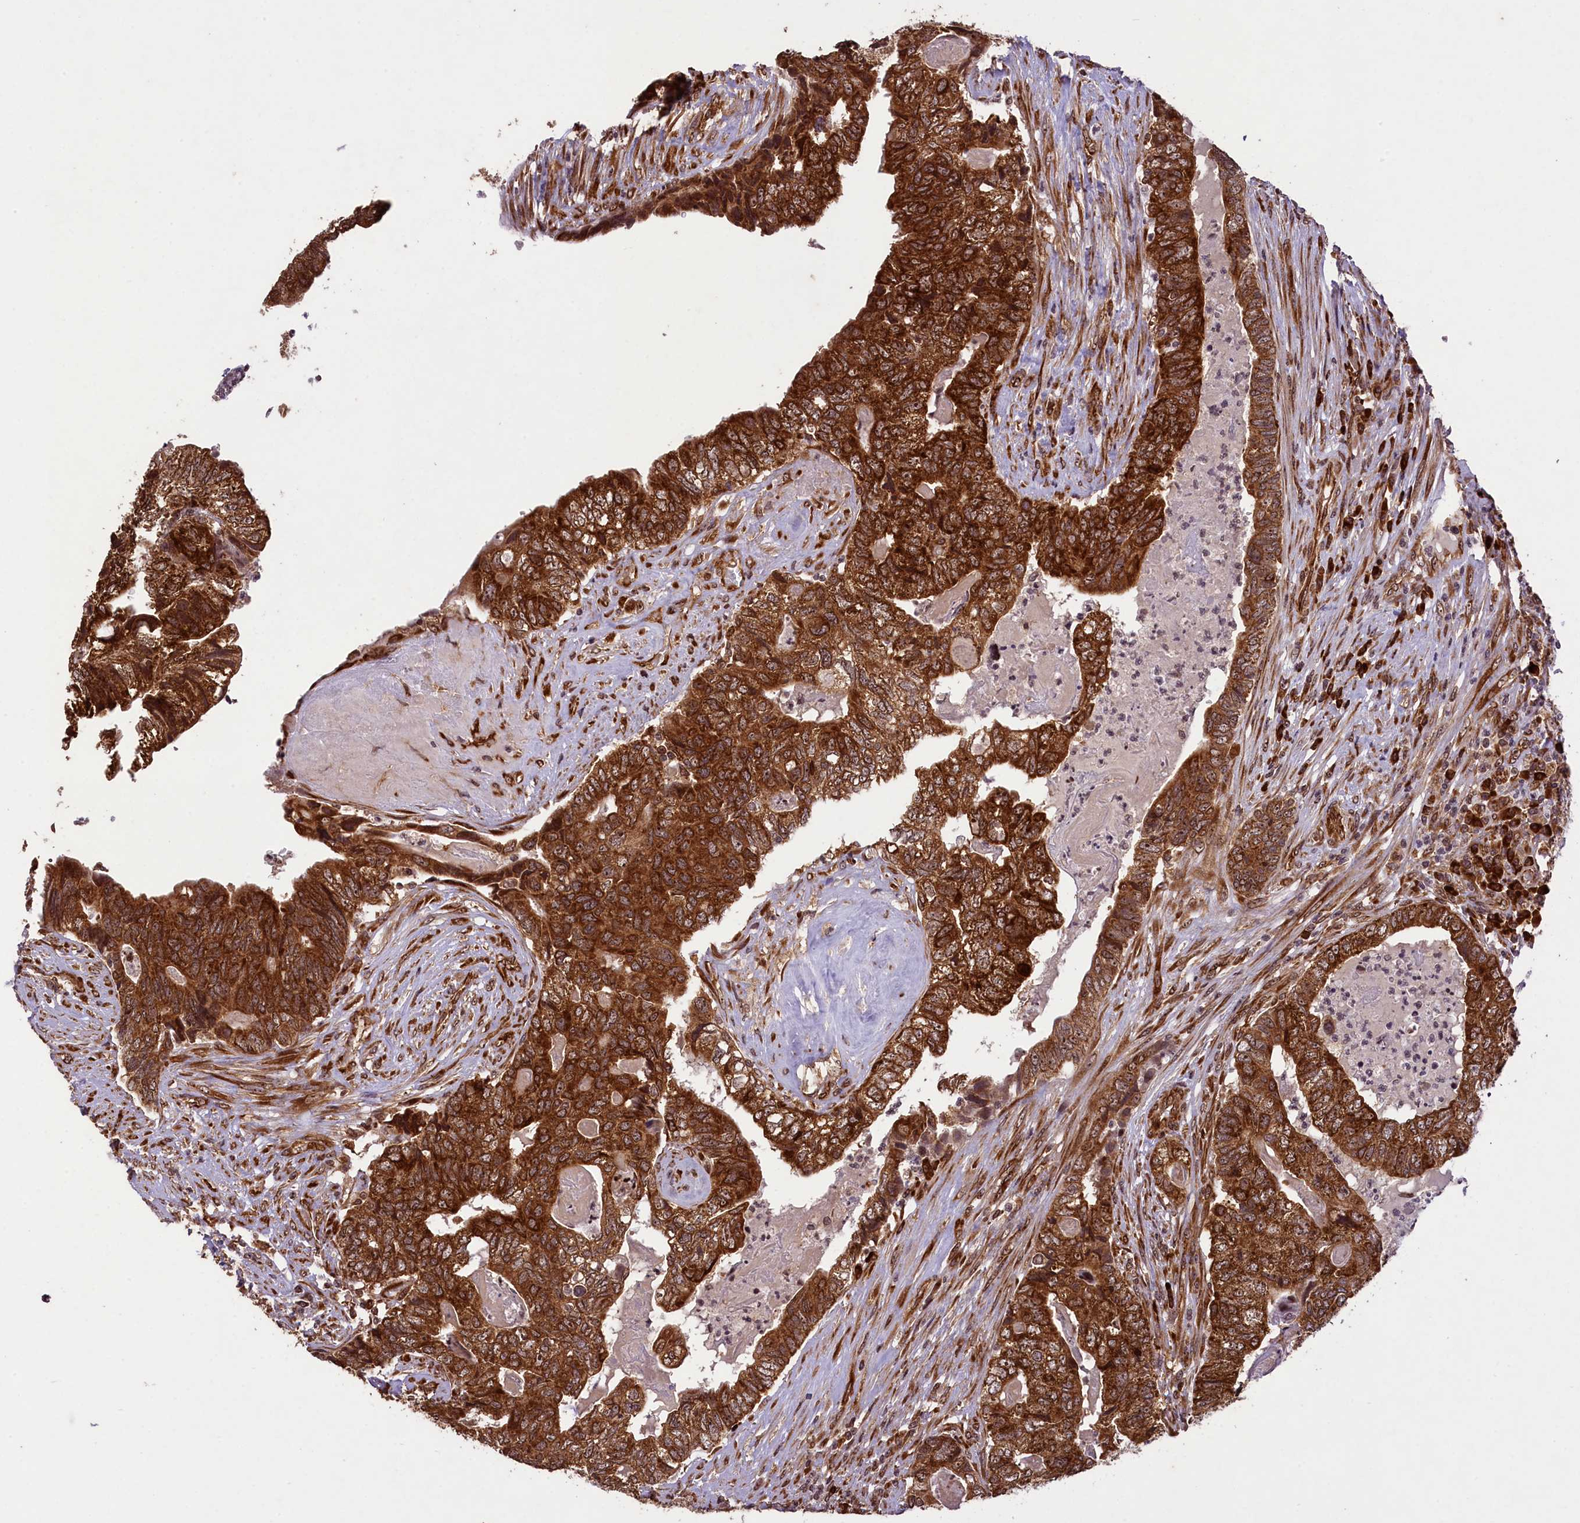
{"staining": {"intensity": "strong", "quantity": ">75%", "location": "cytoplasmic/membranous"}, "tissue": "colorectal cancer", "cell_type": "Tumor cells", "image_type": "cancer", "snomed": [{"axis": "morphology", "description": "Adenocarcinoma, NOS"}, {"axis": "topography", "description": "Colon"}], "caption": "The photomicrograph shows immunohistochemical staining of colorectal cancer (adenocarcinoma). There is strong cytoplasmic/membranous expression is seen in about >75% of tumor cells.", "gene": "LARP4", "patient": {"sex": "female", "age": 67}}